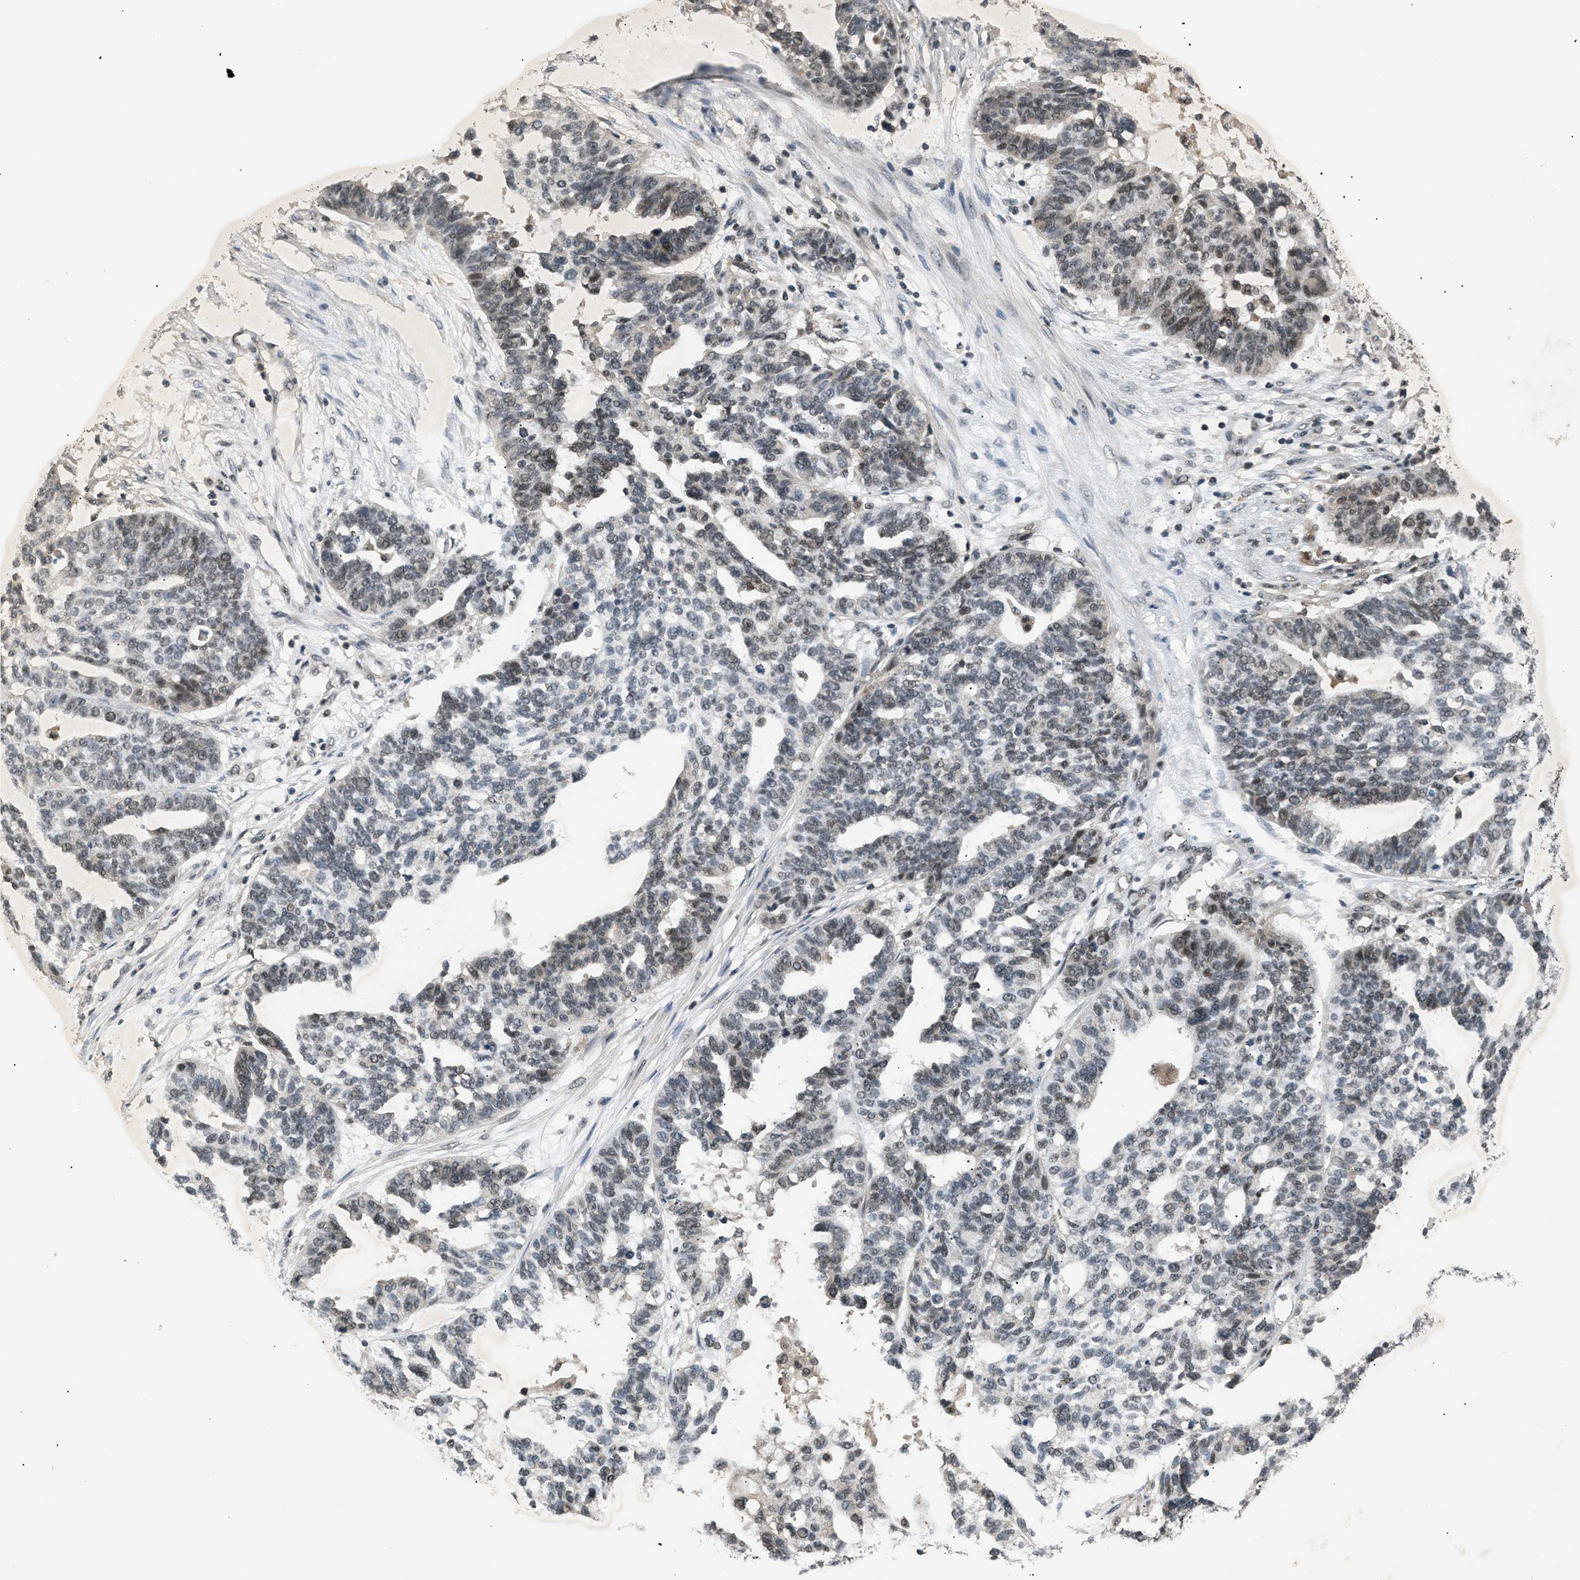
{"staining": {"intensity": "weak", "quantity": "25%-75%", "location": "nuclear"}, "tissue": "ovarian cancer", "cell_type": "Tumor cells", "image_type": "cancer", "snomed": [{"axis": "morphology", "description": "Cystadenocarcinoma, serous, NOS"}, {"axis": "topography", "description": "Ovary"}], "caption": "The photomicrograph demonstrates a brown stain indicating the presence of a protein in the nuclear of tumor cells in serous cystadenocarcinoma (ovarian).", "gene": "RBM5", "patient": {"sex": "female", "age": 59}}